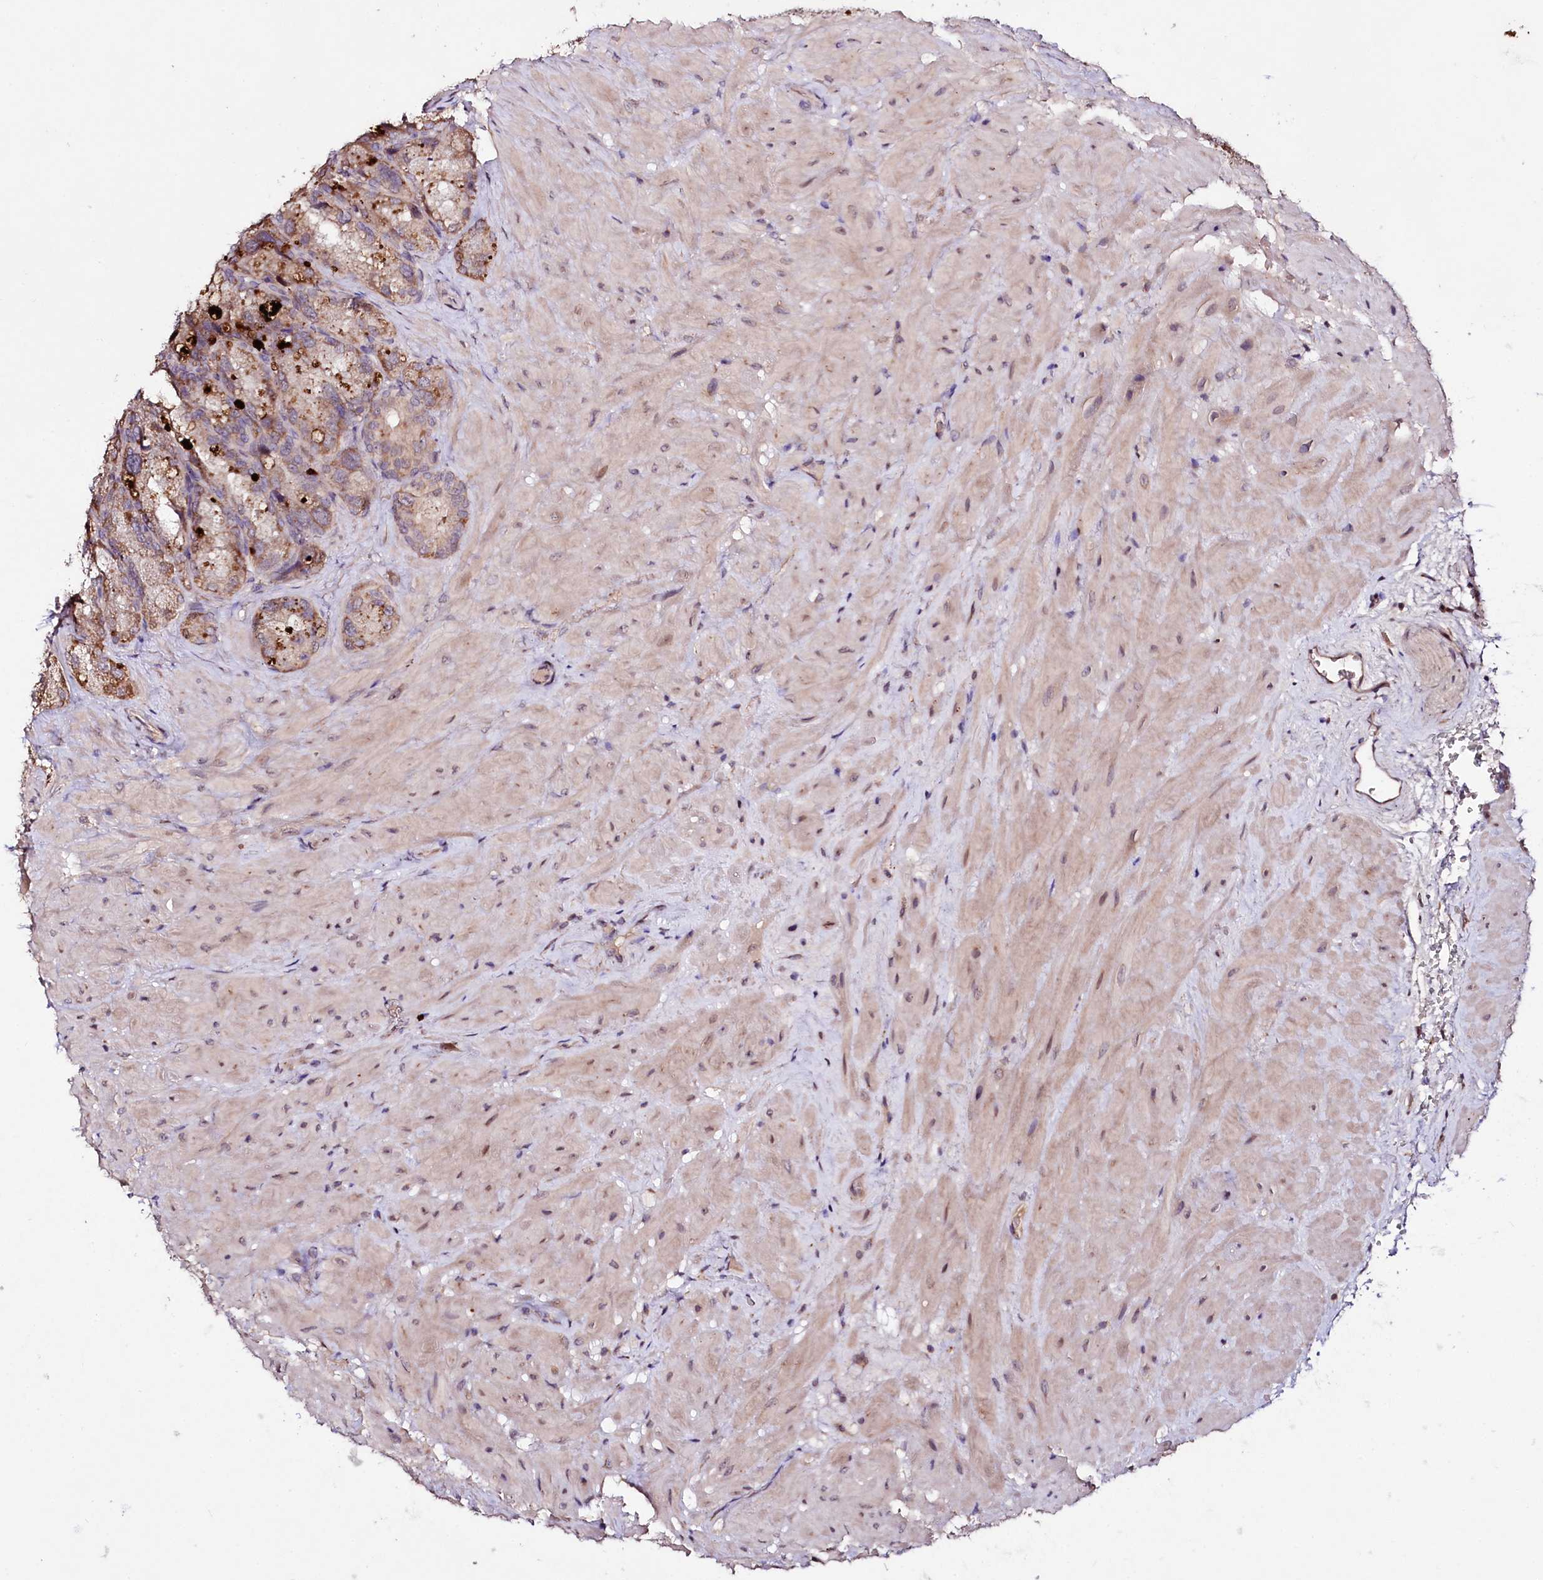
{"staining": {"intensity": "moderate", "quantity": "25%-75%", "location": "cytoplasmic/membranous"}, "tissue": "seminal vesicle", "cell_type": "Glandular cells", "image_type": "normal", "snomed": [{"axis": "morphology", "description": "Normal tissue, NOS"}, {"axis": "topography", "description": "Seminal veicle"}], "caption": "This is a histology image of IHC staining of normal seminal vesicle, which shows moderate positivity in the cytoplasmic/membranous of glandular cells.", "gene": "TNPO3", "patient": {"sex": "male", "age": 62}}